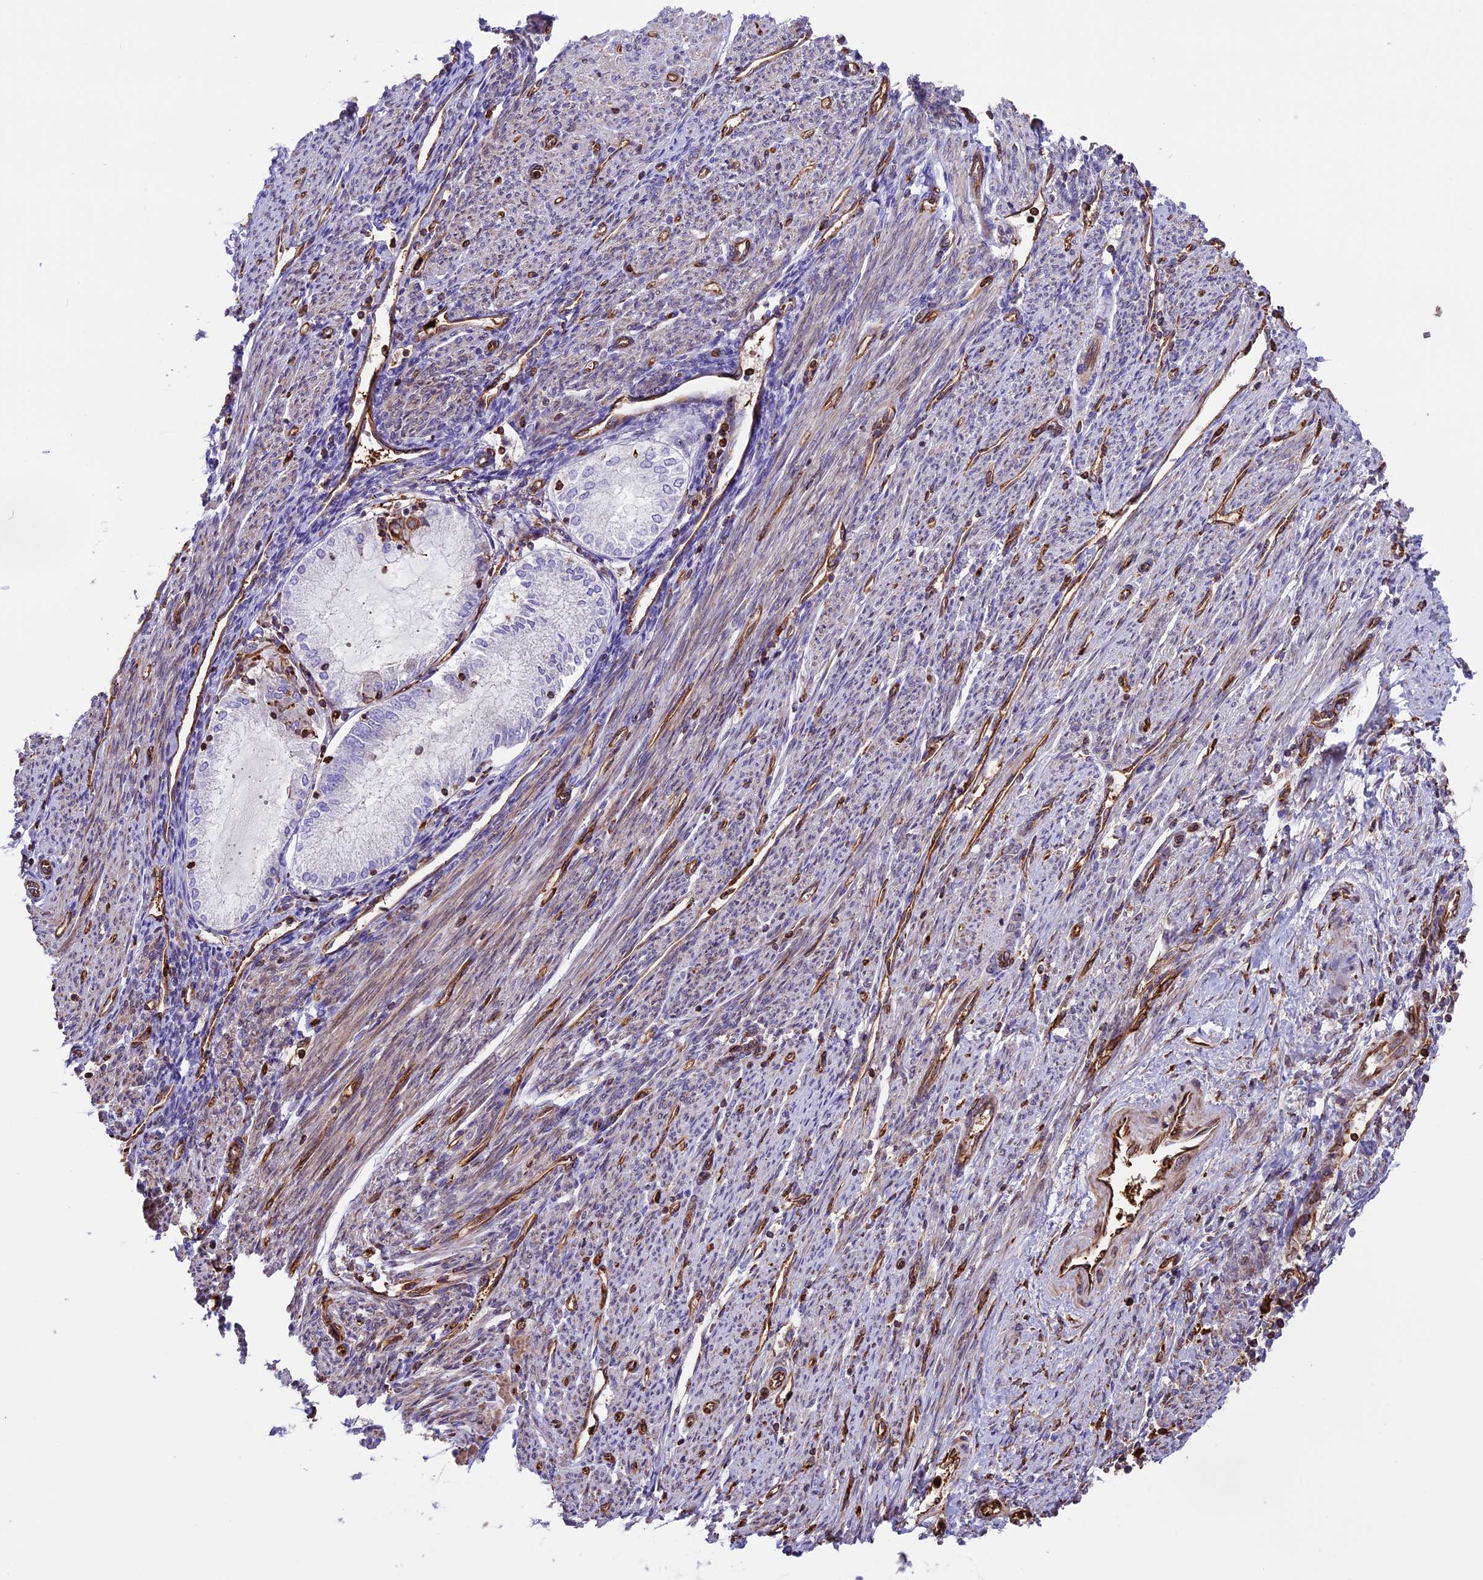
{"staining": {"intensity": "negative", "quantity": "none", "location": "none"}, "tissue": "endometrial cancer", "cell_type": "Tumor cells", "image_type": "cancer", "snomed": [{"axis": "morphology", "description": "Adenocarcinoma, NOS"}, {"axis": "topography", "description": "Endometrium"}], "caption": "Immunohistochemical staining of endometrial adenocarcinoma demonstrates no significant expression in tumor cells.", "gene": "CD99L2", "patient": {"sex": "female", "age": 79}}